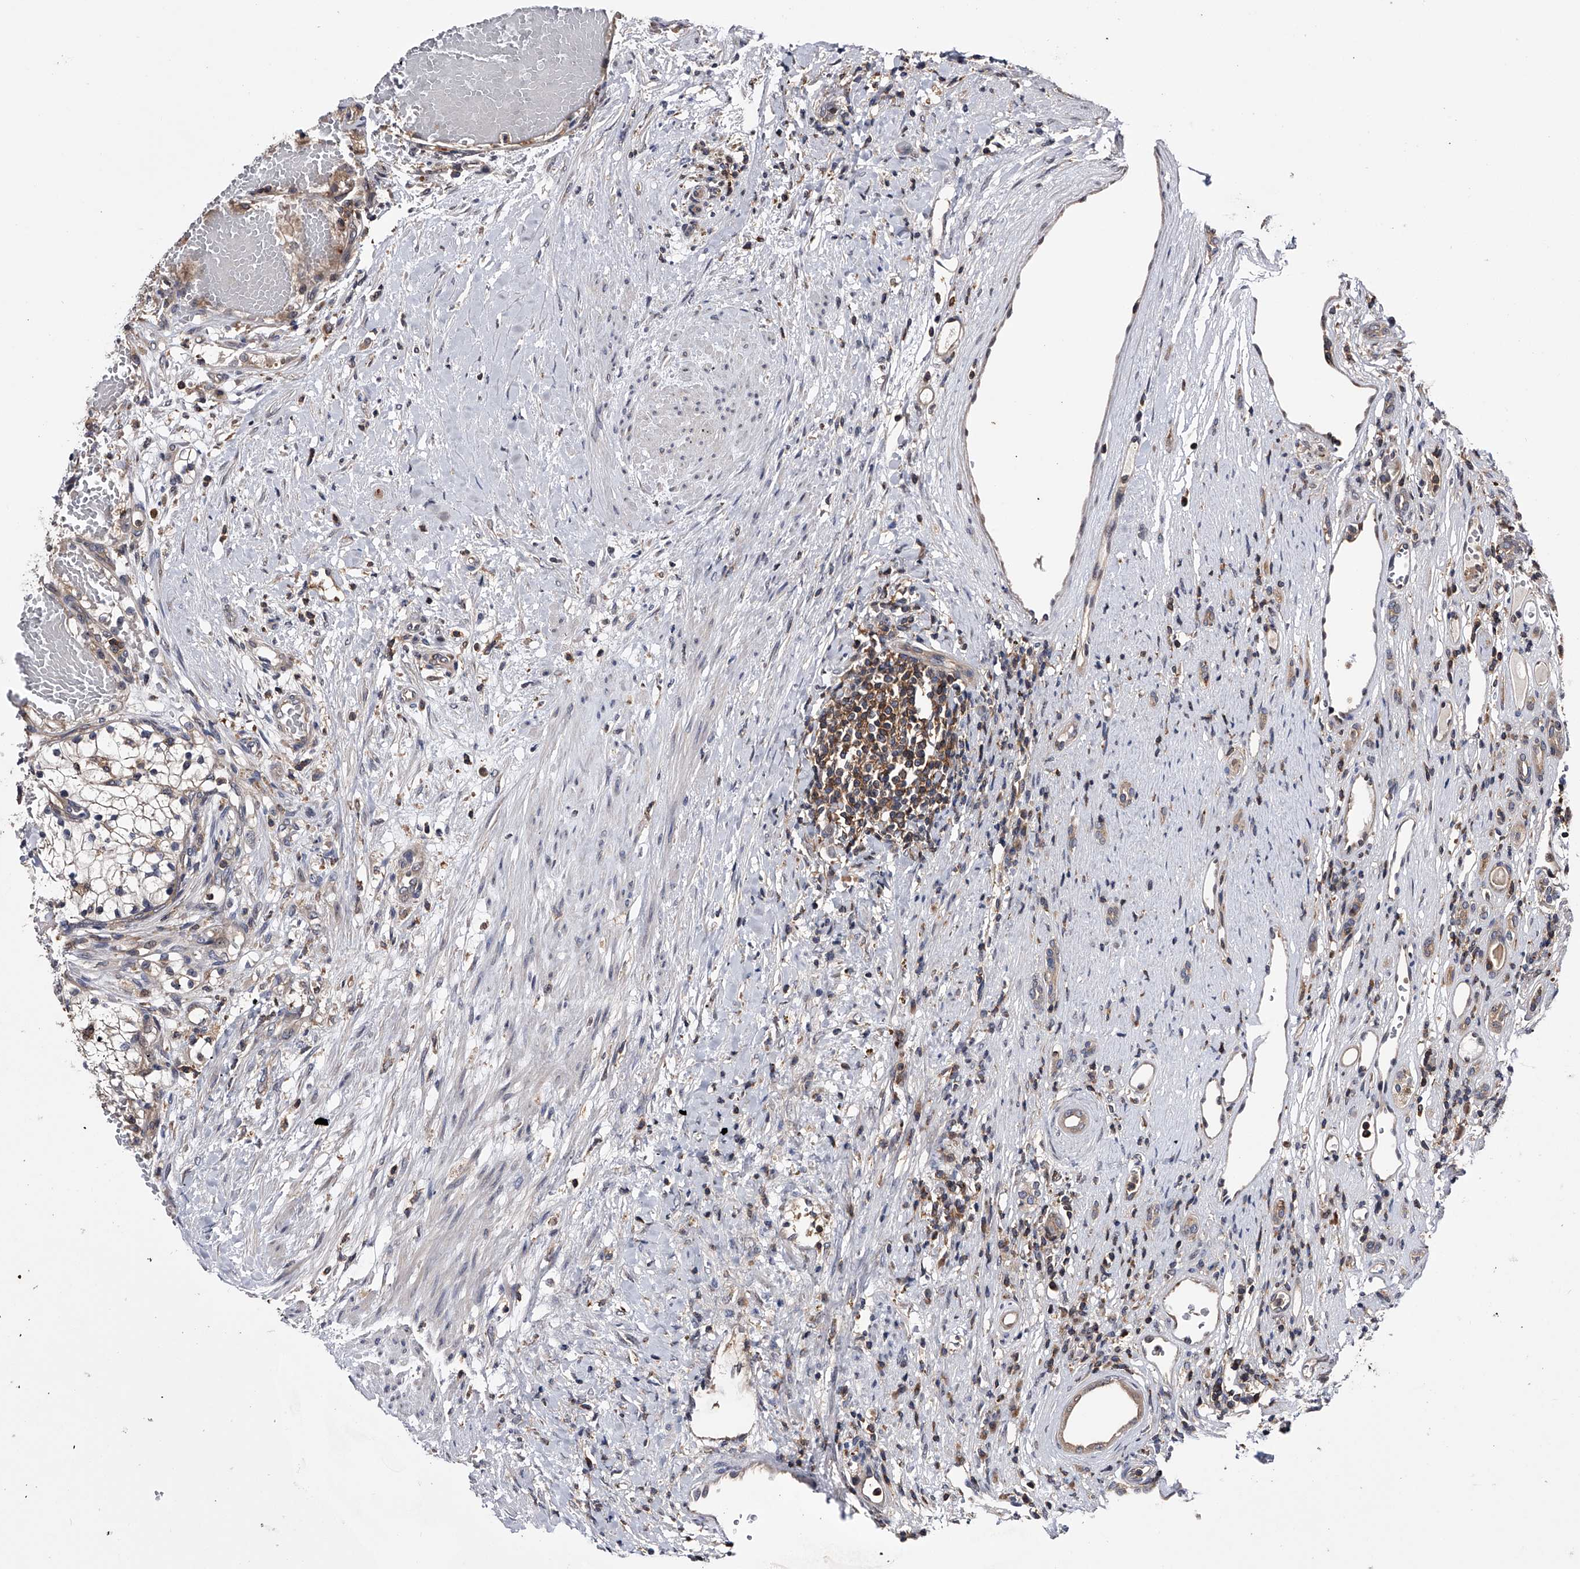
{"staining": {"intensity": "weak", "quantity": "25%-75%", "location": "cytoplasmic/membranous"}, "tissue": "renal cancer", "cell_type": "Tumor cells", "image_type": "cancer", "snomed": [{"axis": "morphology", "description": "Normal tissue, NOS"}, {"axis": "morphology", "description": "Adenocarcinoma, NOS"}, {"axis": "topography", "description": "Kidney"}], "caption": "Immunohistochemical staining of renal adenocarcinoma displays low levels of weak cytoplasmic/membranous protein staining in about 25%-75% of tumor cells.", "gene": "PAN3", "patient": {"sex": "male", "age": 68}}